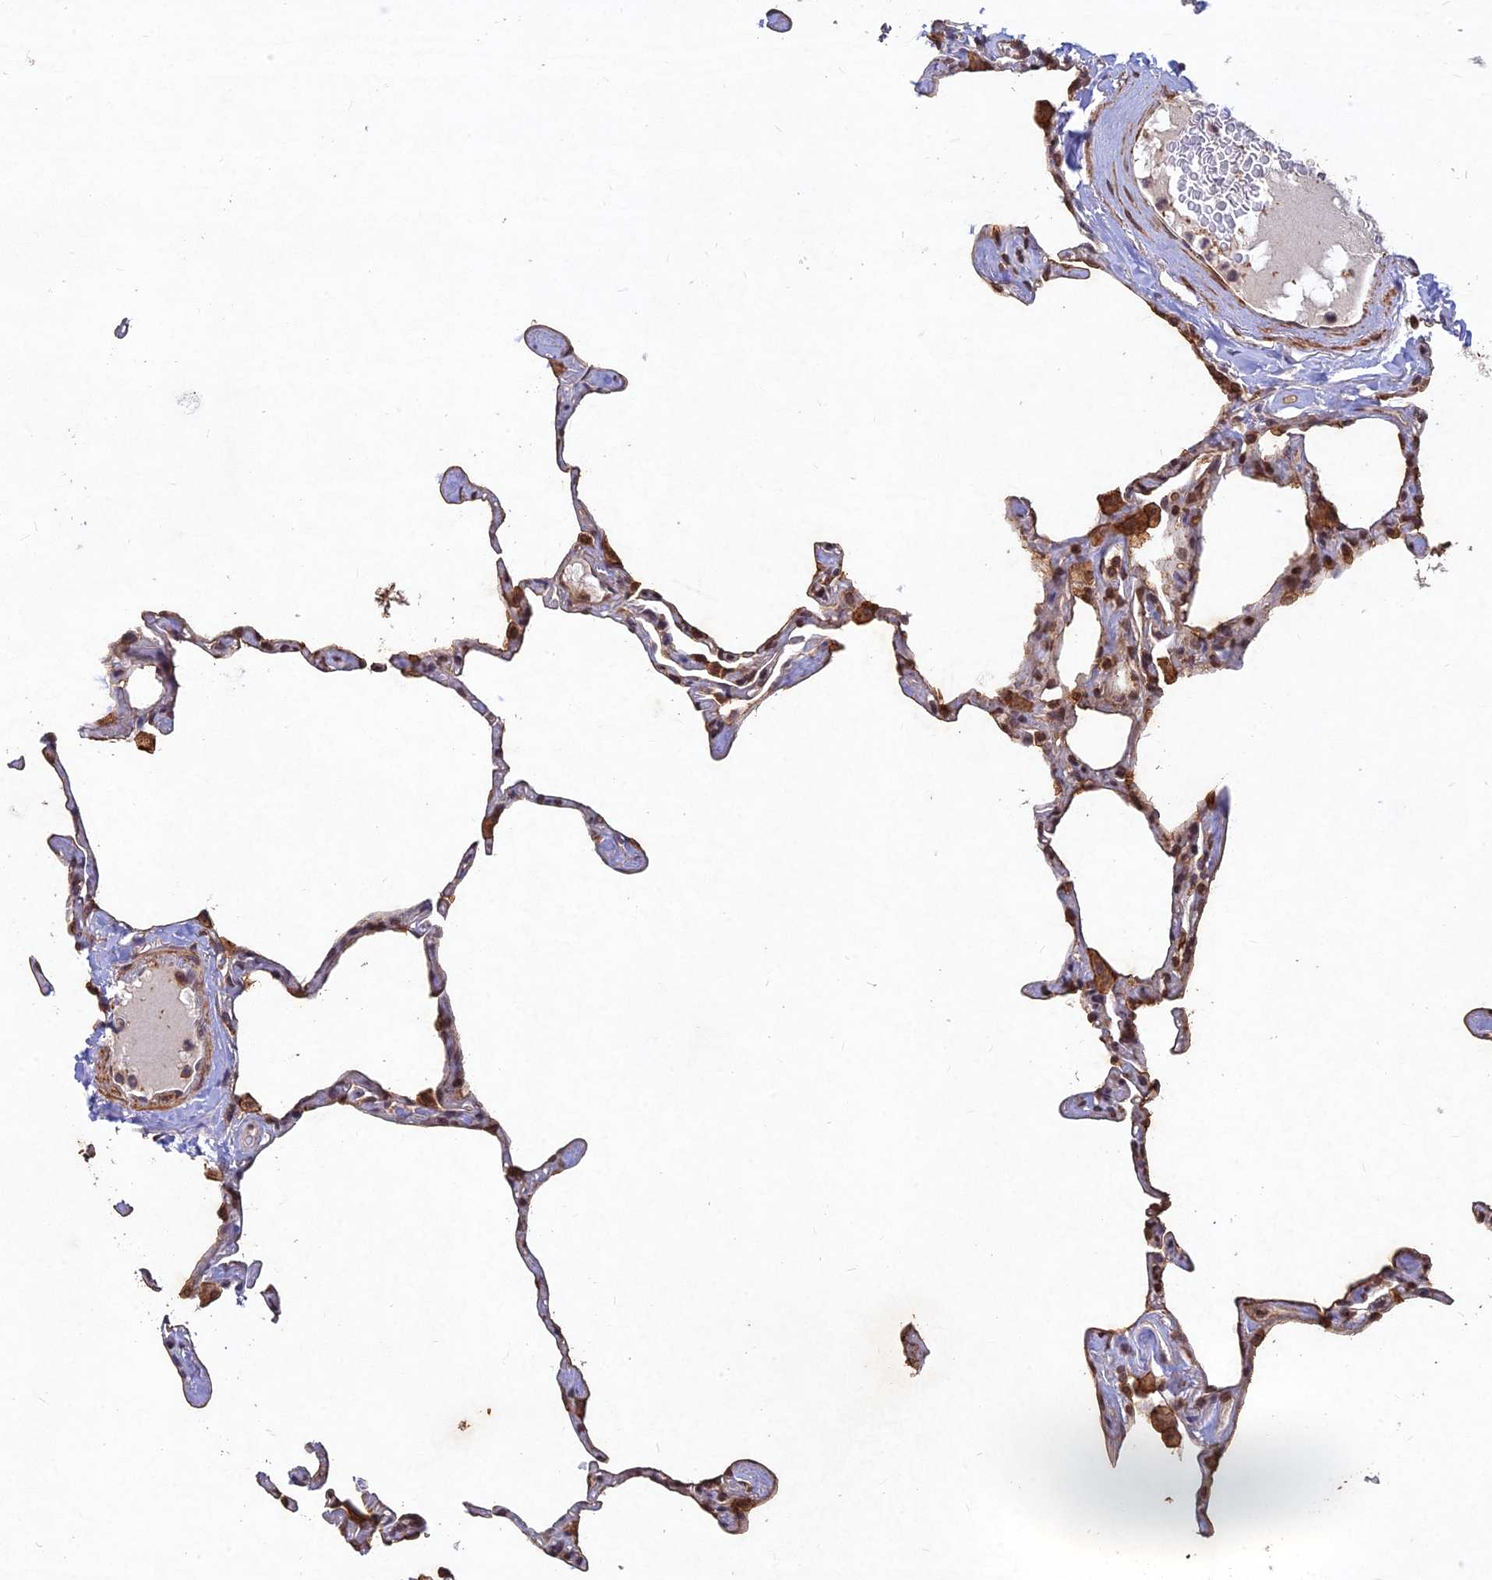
{"staining": {"intensity": "moderate", "quantity": "<25%", "location": "cytoplasmic/membranous"}, "tissue": "lung", "cell_type": "Alveolar cells", "image_type": "normal", "snomed": [{"axis": "morphology", "description": "Normal tissue, NOS"}, {"axis": "topography", "description": "Lung"}], "caption": "This image exhibits immunohistochemistry staining of benign human lung, with low moderate cytoplasmic/membranous expression in about <25% of alveolar cells.", "gene": "RELCH", "patient": {"sex": "male", "age": 65}}